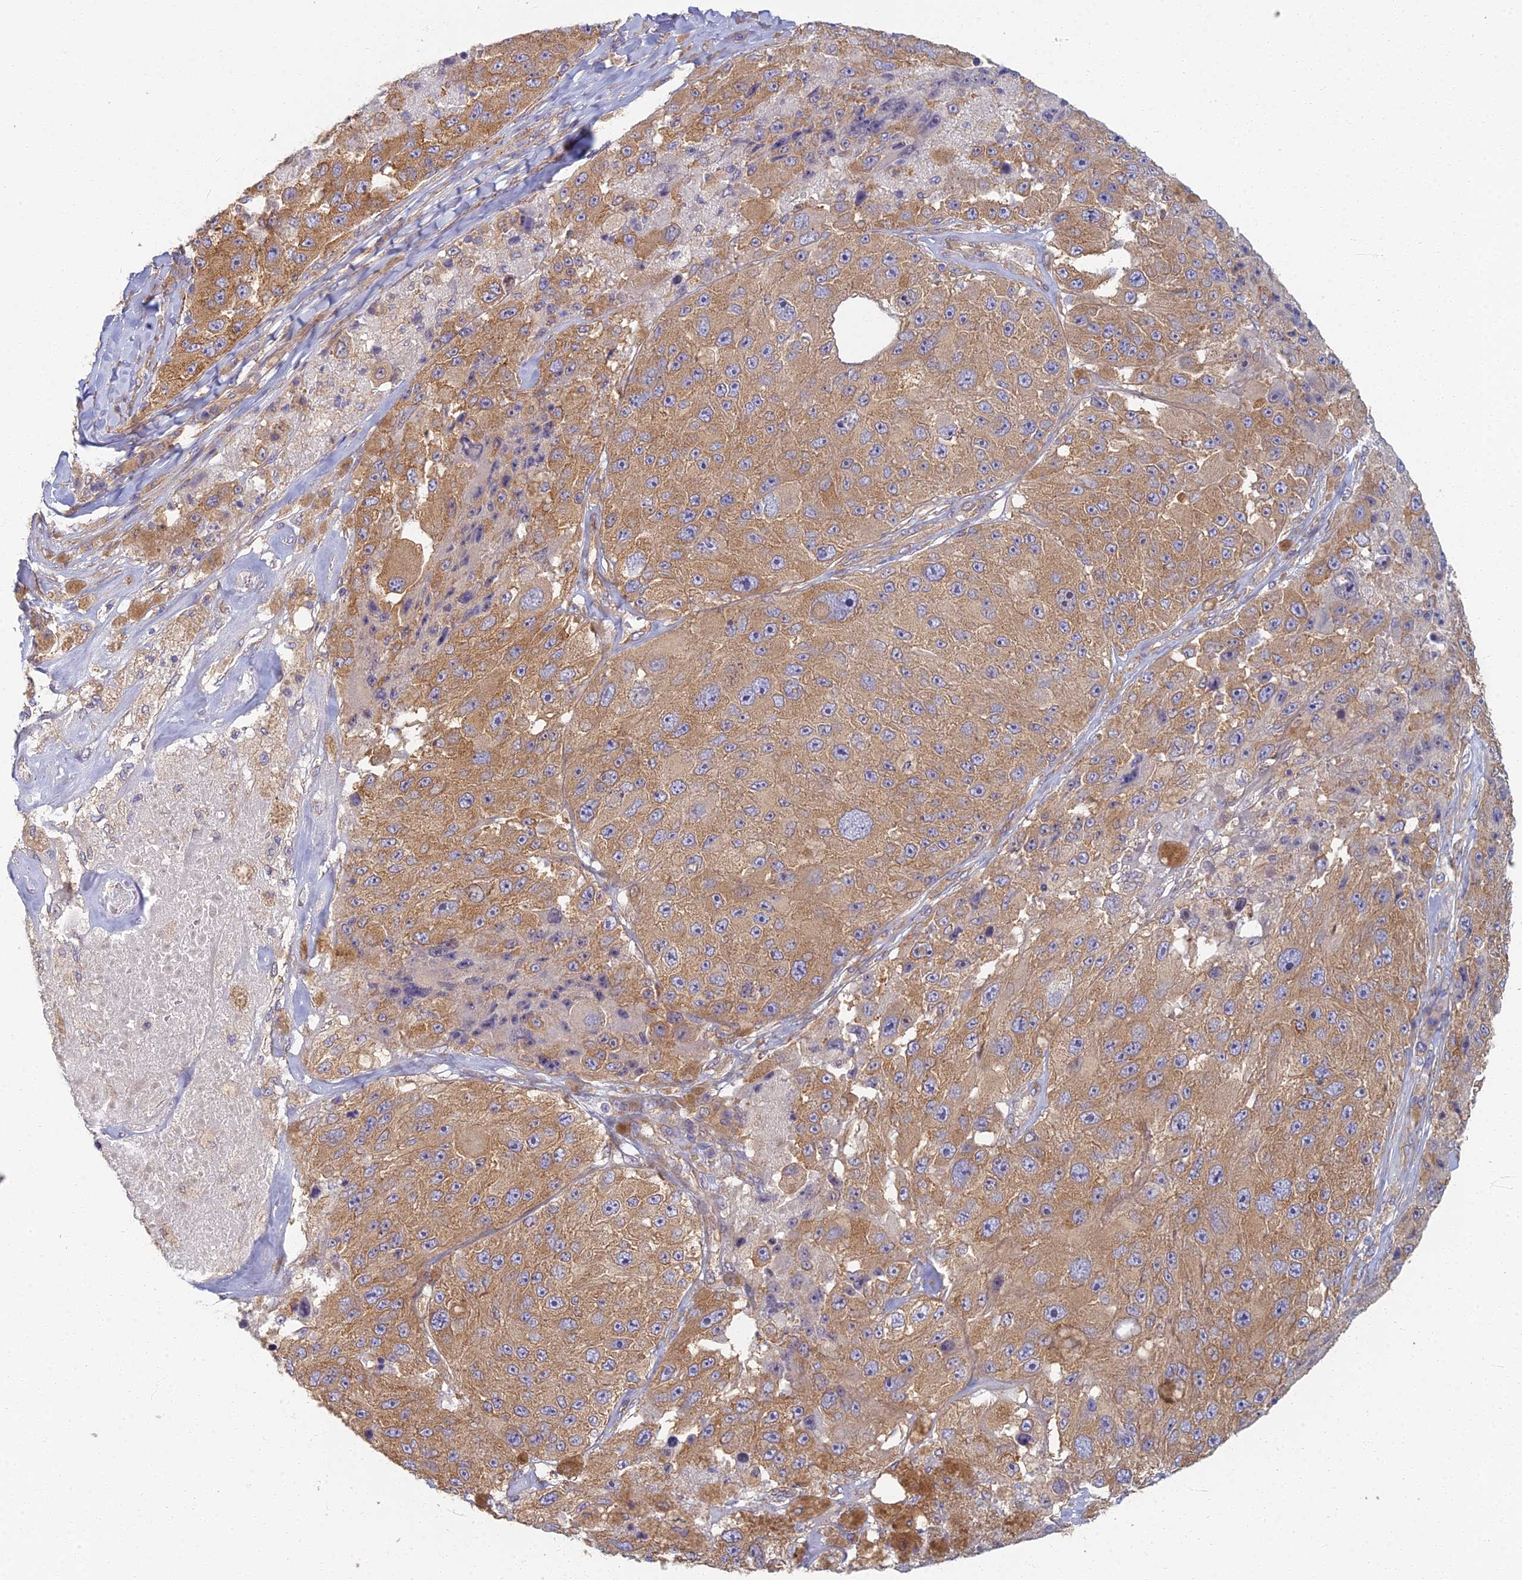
{"staining": {"intensity": "moderate", "quantity": ">75%", "location": "cytoplasmic/membranous"}, "tissue": "melanoma", "cell_type": "Tumor cells", "image_type": "cancer", "snomed": [{"axis": "morphology", "description": "Malignant melanoma, Metastatic site"}, {"axis": "topography", "description": "Lymph node"}], "caption": "Protein expression analysis of human melanoma reveals moderate cytoplasmic/membranous staining in about >75% of tumor cells.", "gene": "RBSN", "patient": {"sex": "male", "age": 62}}